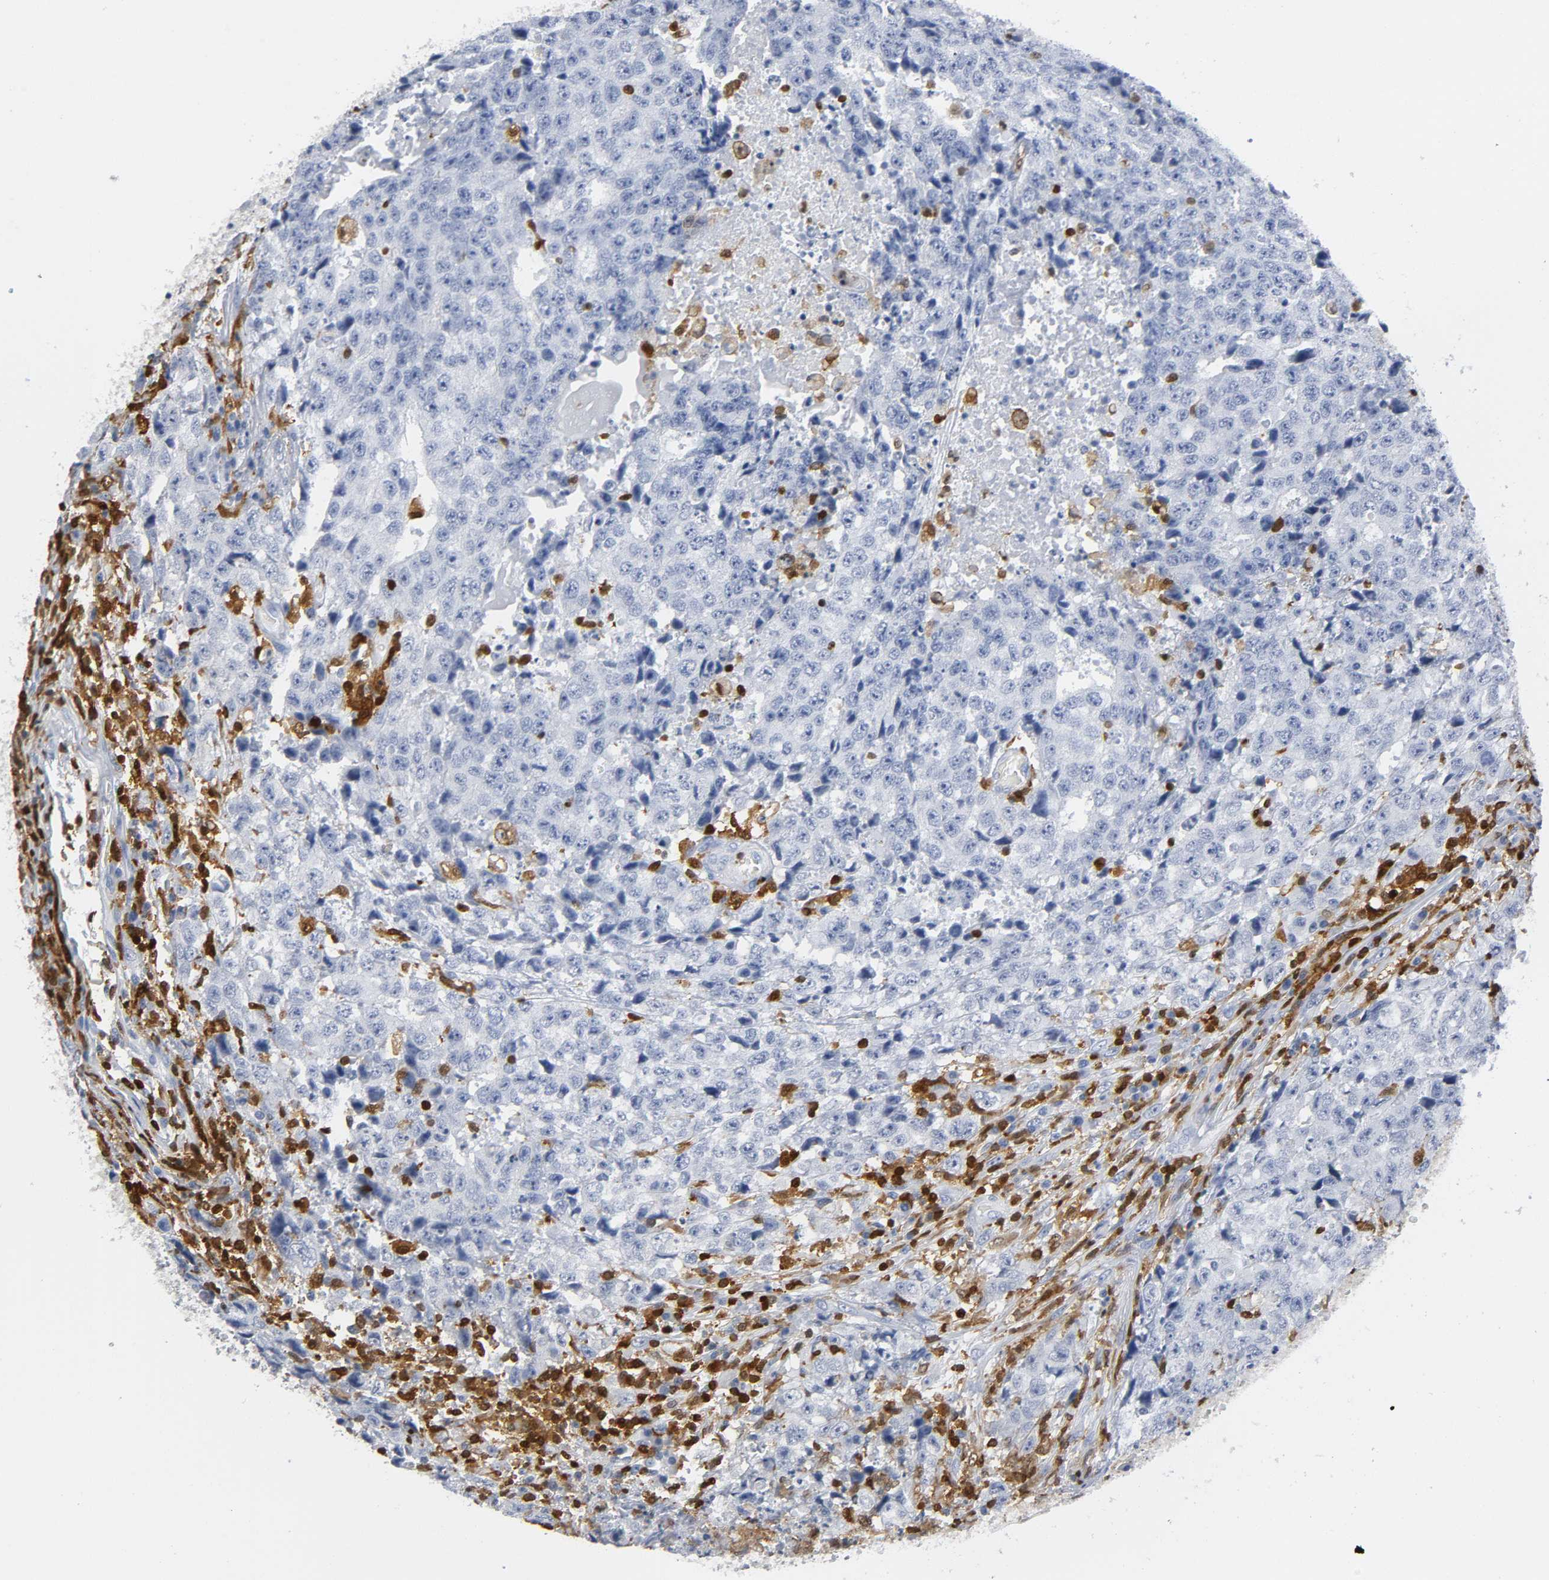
{"staining": {"intensity": "negative", "quantity": "none", "location": "none"}, "tissue": "testis cancer", "cell_type": "Tumor cells", "image_type": "cancer", "snomed": [{"axis": "morphology", "description": "Necrosis, NOS"}, {"axis": "morphology", "description": "Carcinoma, Embryonal, NOS"}, {"axis": "topography", "description": "Testis"}], "caption": "DAB (3,3'-diaminobenzidine) immunohistochemical staining of human embryonal carcinoma (testis) shows no significant staining in tumor cells.", "gene": "DOK2", "patient": {"sex": "male", "age": 19}}